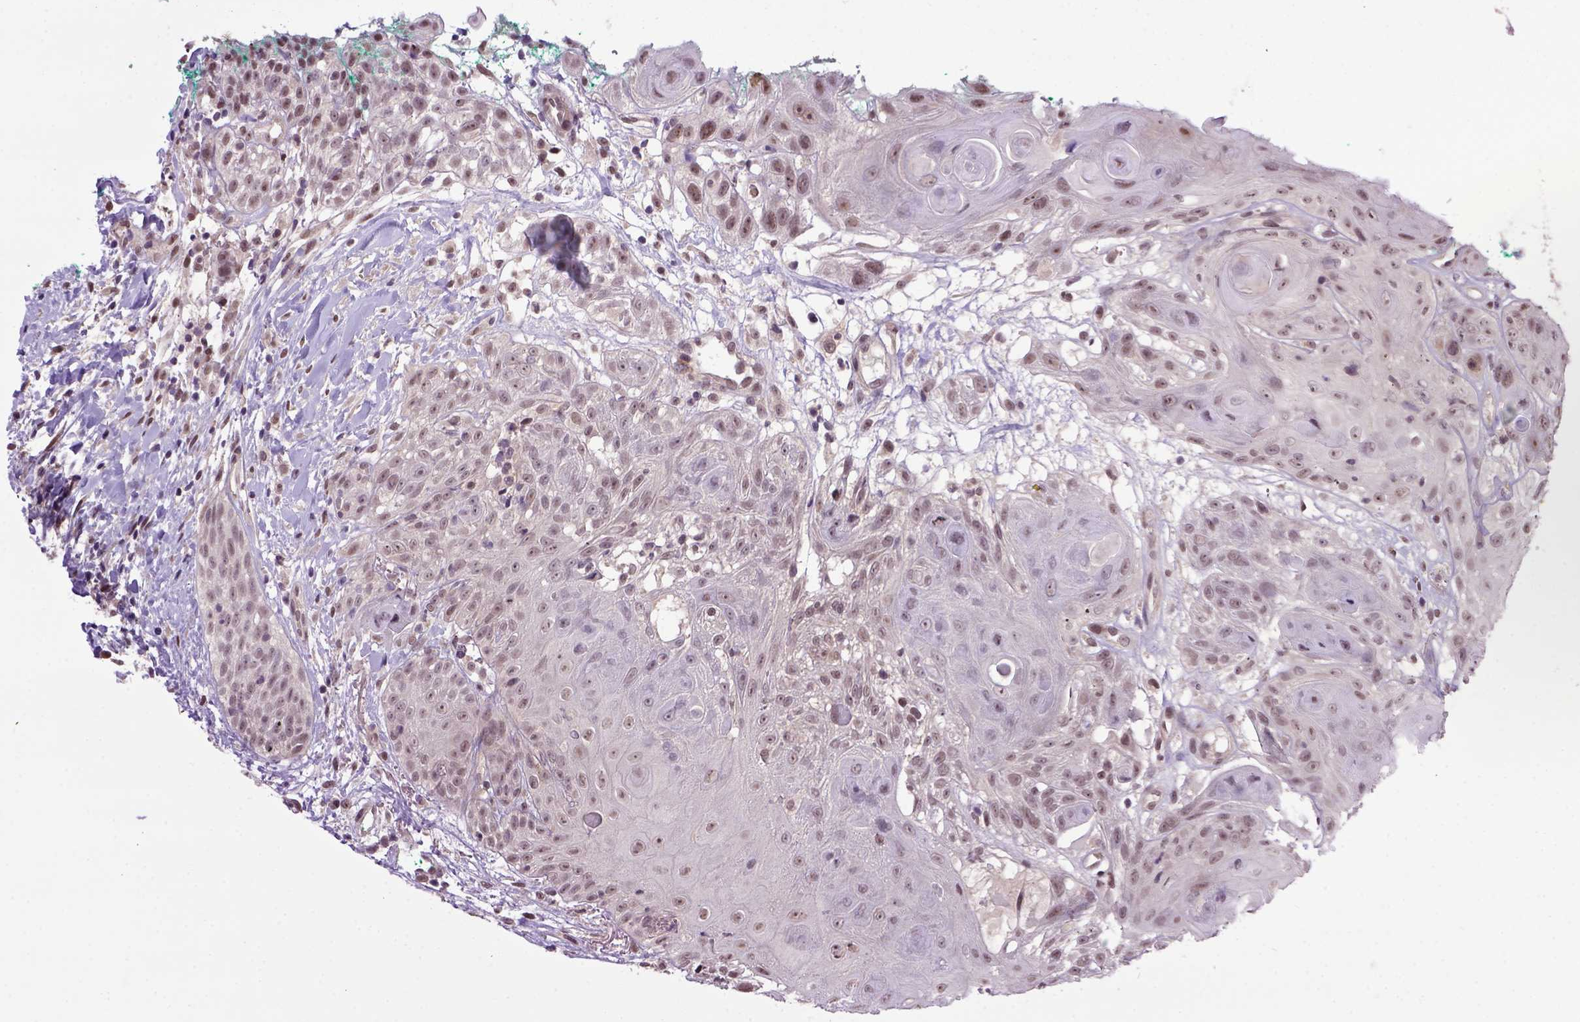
{"staining": {"intensity": "moderate", "quantity": "<25%", "location": "nuclear"}, "tissue": "head and neck cancer", "cell_type": "Tumor cells", "image_type": "cancer", "snomed": [{"axis": "morphology", "description": "Normal tissue, NOS"}, {"axis": "morphology", "description": "Squamous cell carcinoma, NOS"}, {"axis": "topography", "description": "Oral tissue"}, {"axis": "topography", "description": "Salivary gland"}, {"axis": "topography", "description": "Head-Neck"}], "caption": "Protein staining reveals moderate nuclear expression in about <25% of tumor cells in head and neck squamous cell carcinoma.", "gene": "RAB43", "patient": {"sex": "female", "age": 62}}